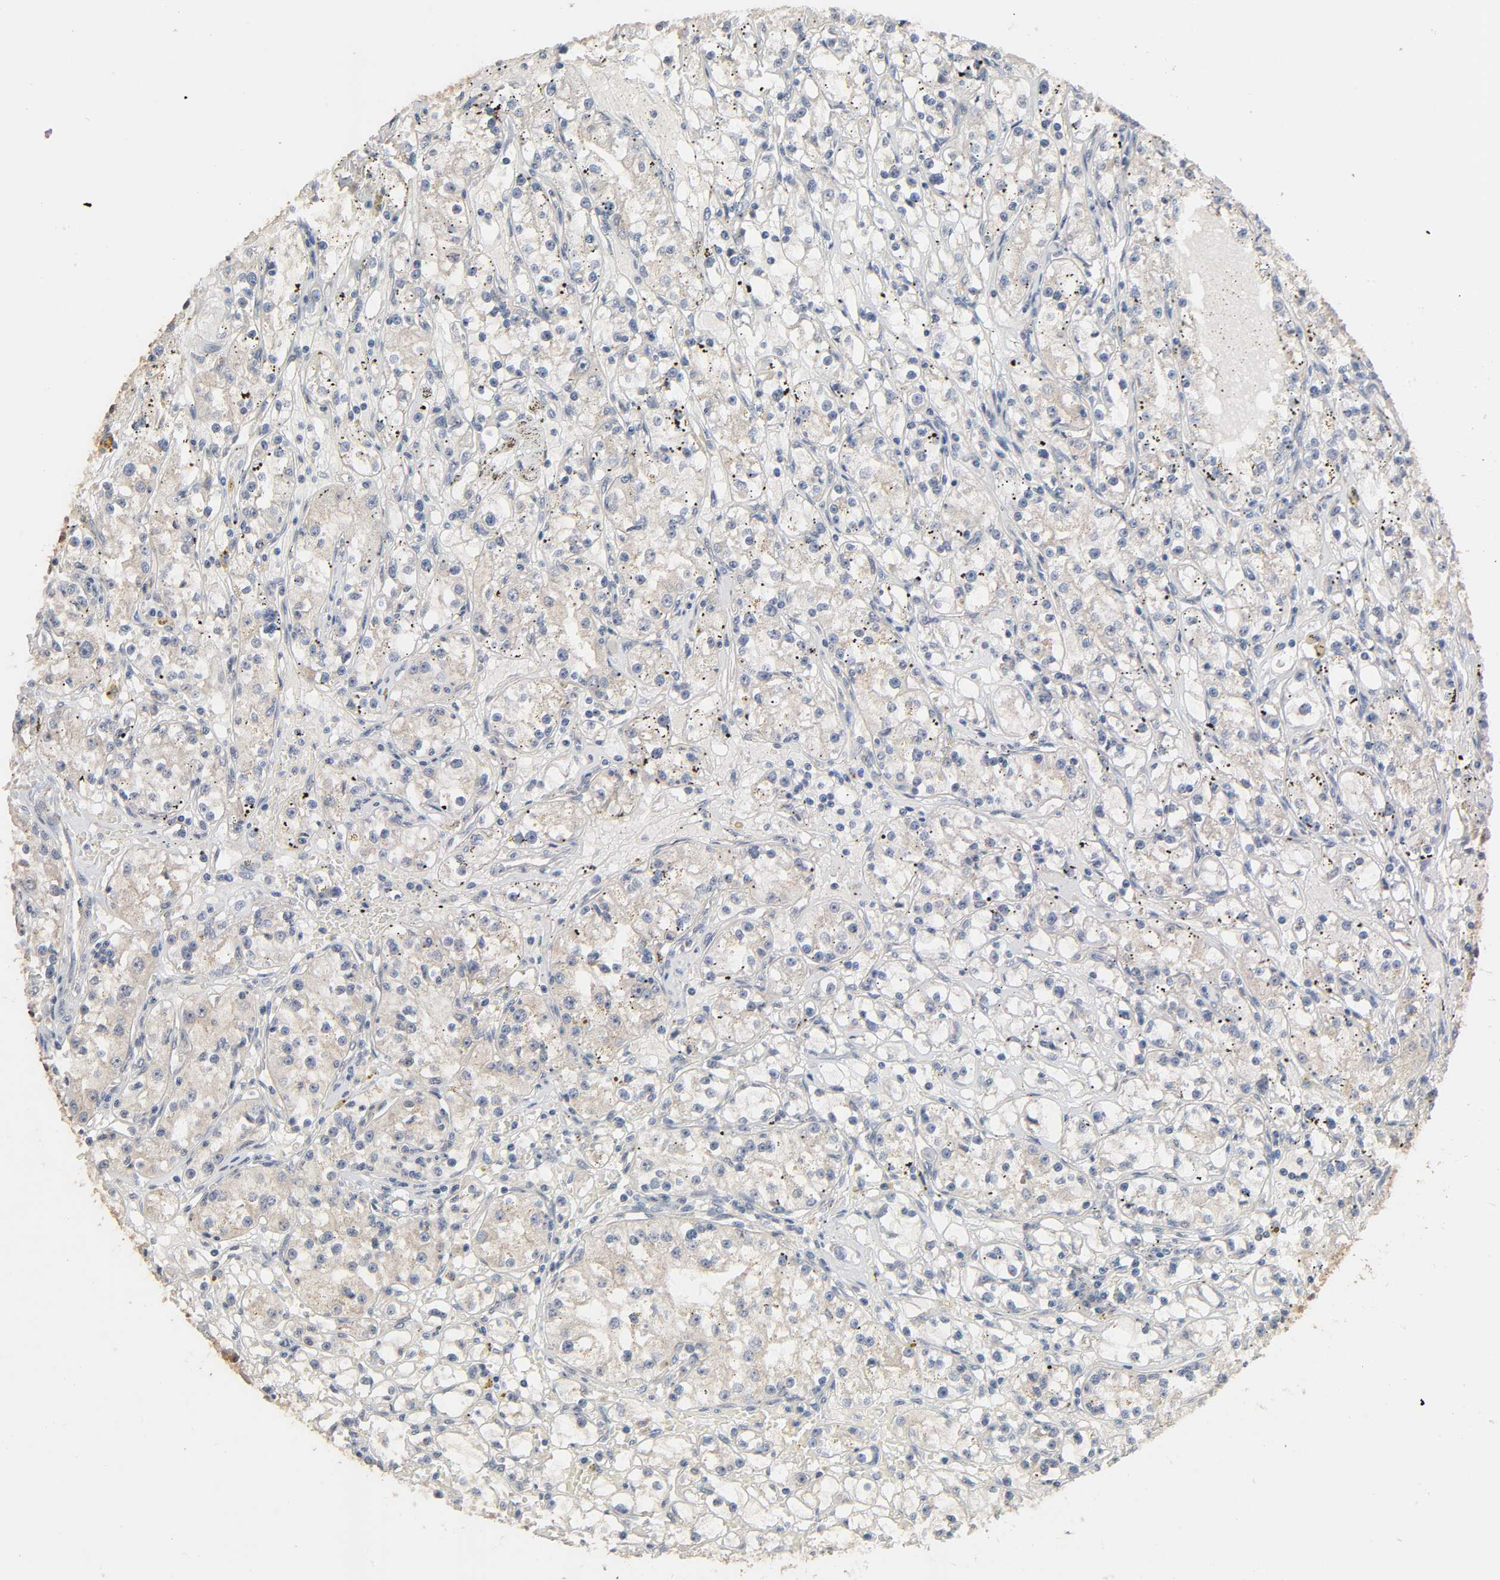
{"staining": {"intensity": "negative", "quantity": "none", "location": "none"}, "tissue": "renal cancer", "cell_type": "Tumor cells", "image_type": "cancer", "snomed": [{"axis": "morphology", "description": "Adenocarcinoma, NOS"}, {"axis": "topography", "description": "Kidney"}], "caption": "Immunohistochemistry (IHC) image of renal cancer (adenocarcinoma) stained for a protein (brown), which demonstrates no expression in tumor cells. Brightfield microscopy of immunohistochemistry stained with DAB (brown) and hematoxylin (blue), captured at high magnification.", "gene": "MAGEA8", "patient": {"sex": "male", "age": 56}}